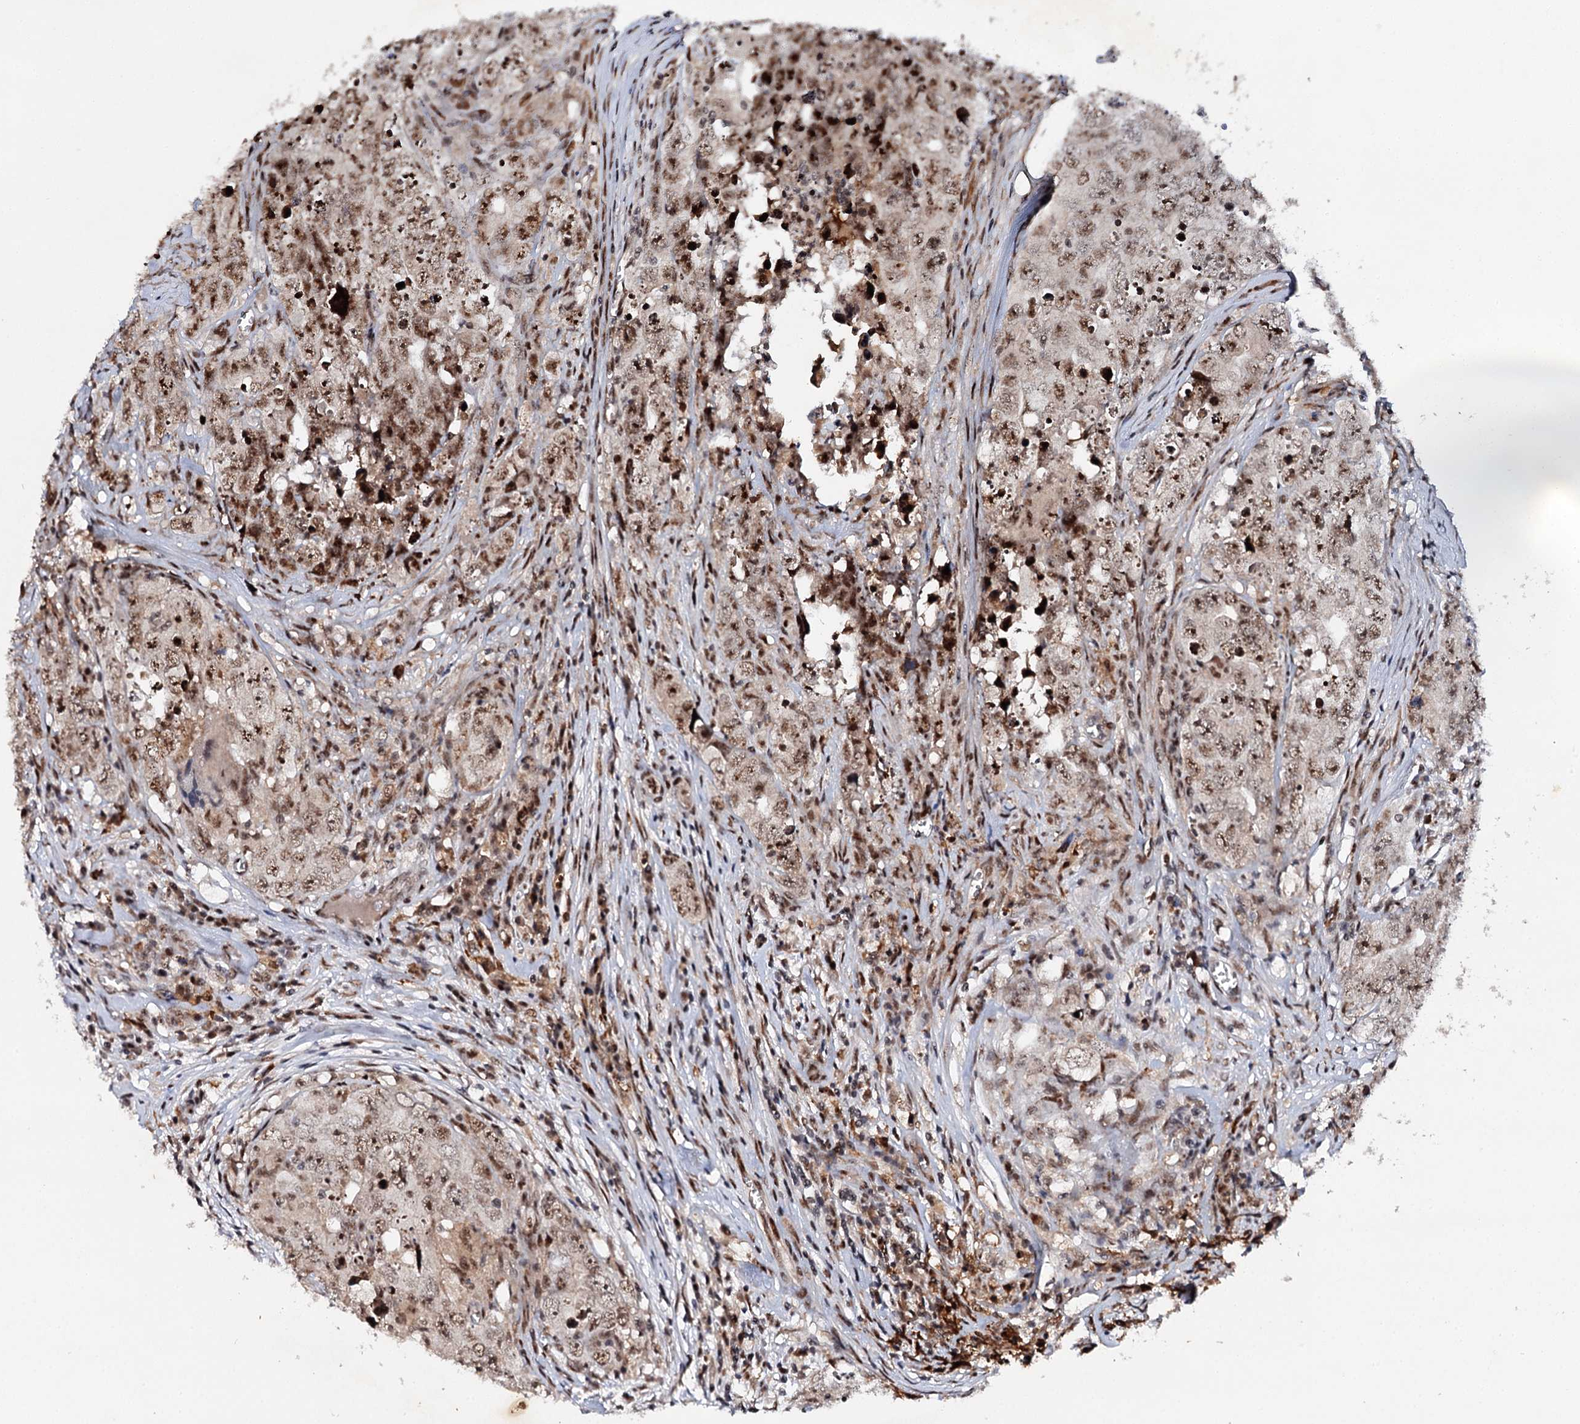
{"staining": {"intensity": "moderate", "quantity": ">75%", "location": "nuclear"}, "tissue": "testis cancer", "cell_type": "Tumor cells", "image_type": "cancer", "snomed": [{"axis": "morphology", "description": "Seminoma, NOS"}, {"axis": "morphology", "description": "Carcinoma, Embryonal, NOS"}, {"axis": "topography", "description": "Testis"}], "caption": "A photomicrograph of human testis cancer stained for a protein exhibits moderate nuclear brown staining in tumor cells.", "gene": "BUD13", "patient": {"sex": "male", "age": 43}}